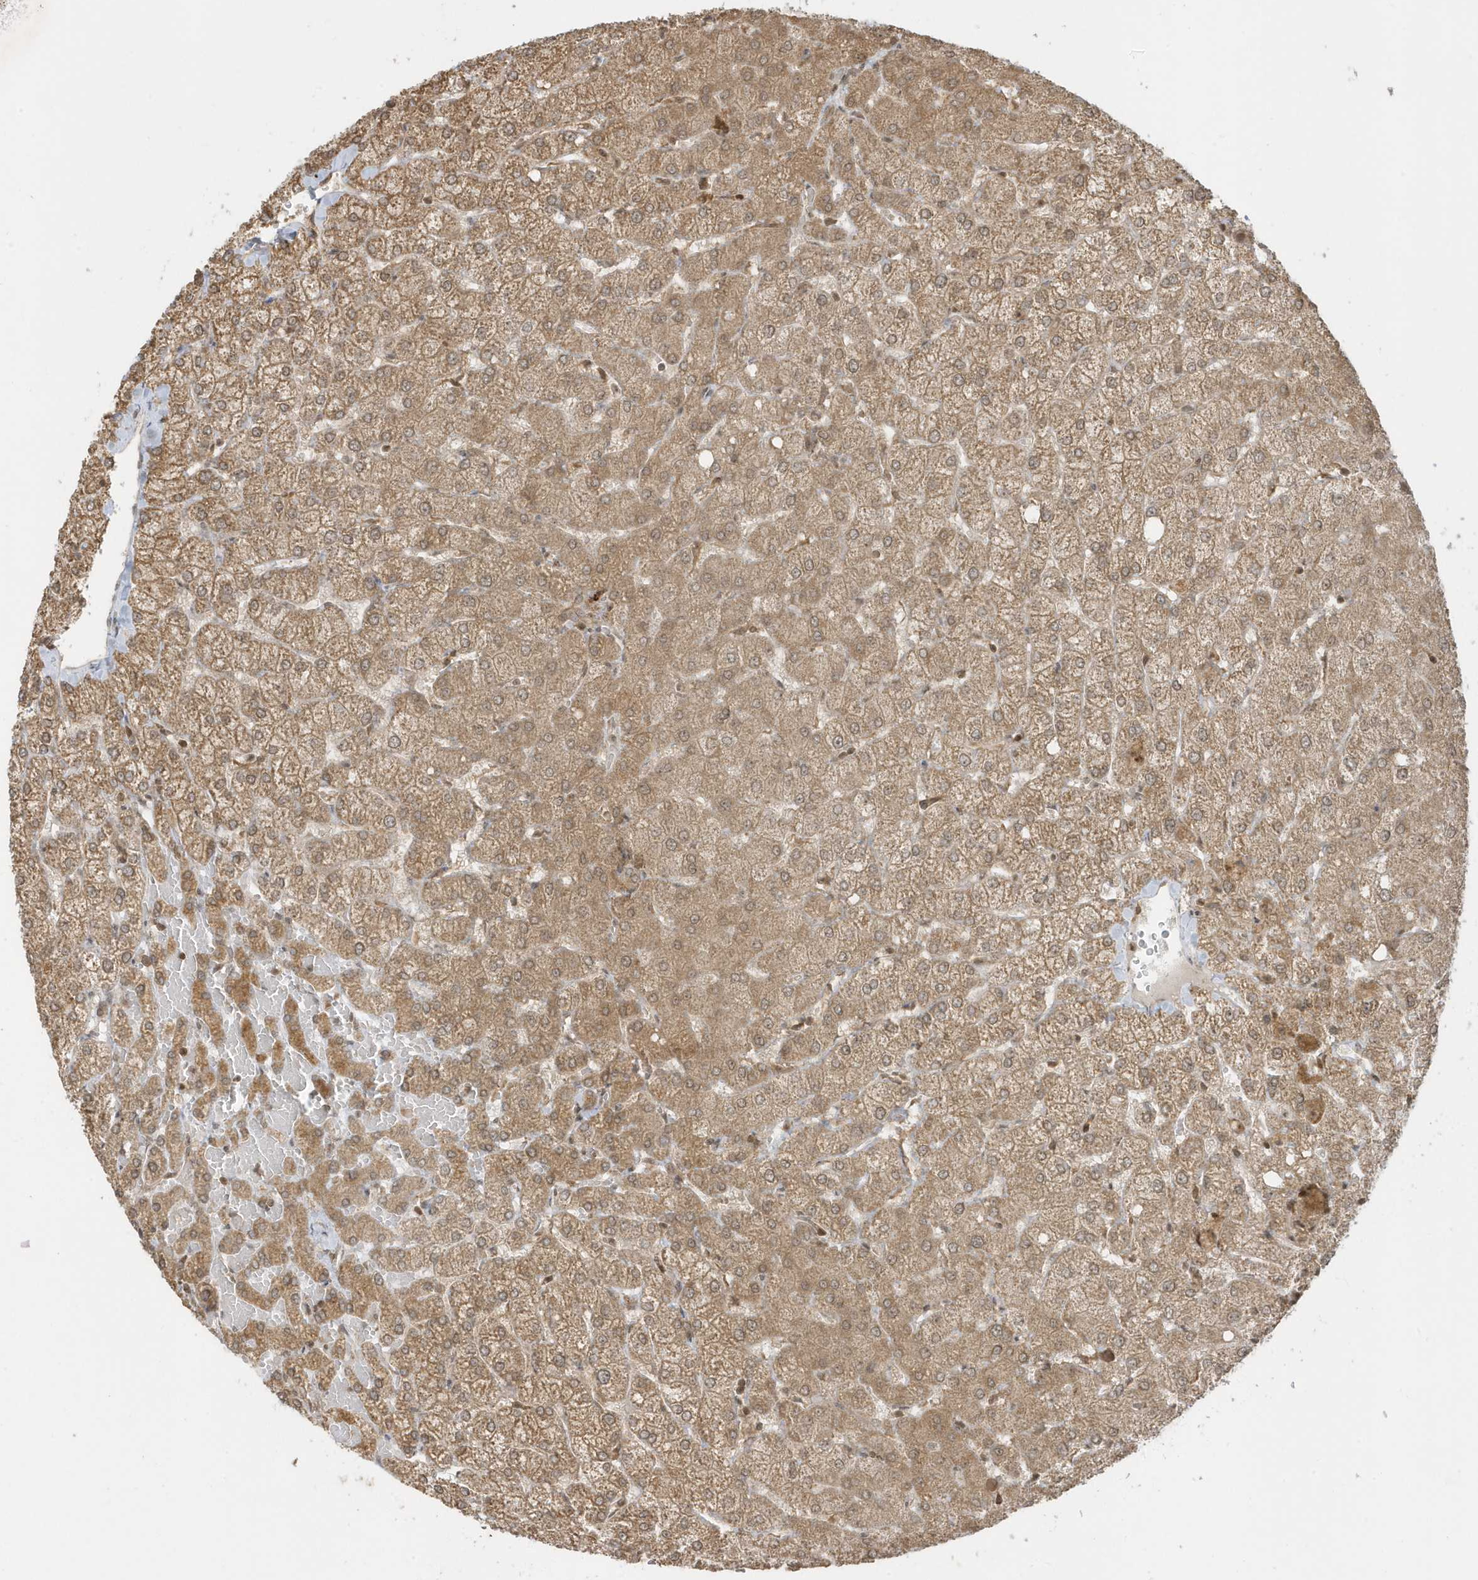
{"staining": {"intensity": "weak", "quantity": ">75%", "location": "cytoplasmic/membranous"}, "tissue": "liver", "cell_type": "Cholangiocytes", "image_type": "normal", "snomed": [{"axis": "morphology", "description": "Normal tissue, NOS"}, {"axis": "topography", "description": "Liver"}], "caption": "Liver stained with DAB (3,3'-diaminobenzidine) immunohistochemistry demonstrates low levels of weak cytoplasmic/membranous expression in about >75% of cholangiocytes.", "gene": "PPP1R7", "patient": {"sex": "female", "age": 54}}